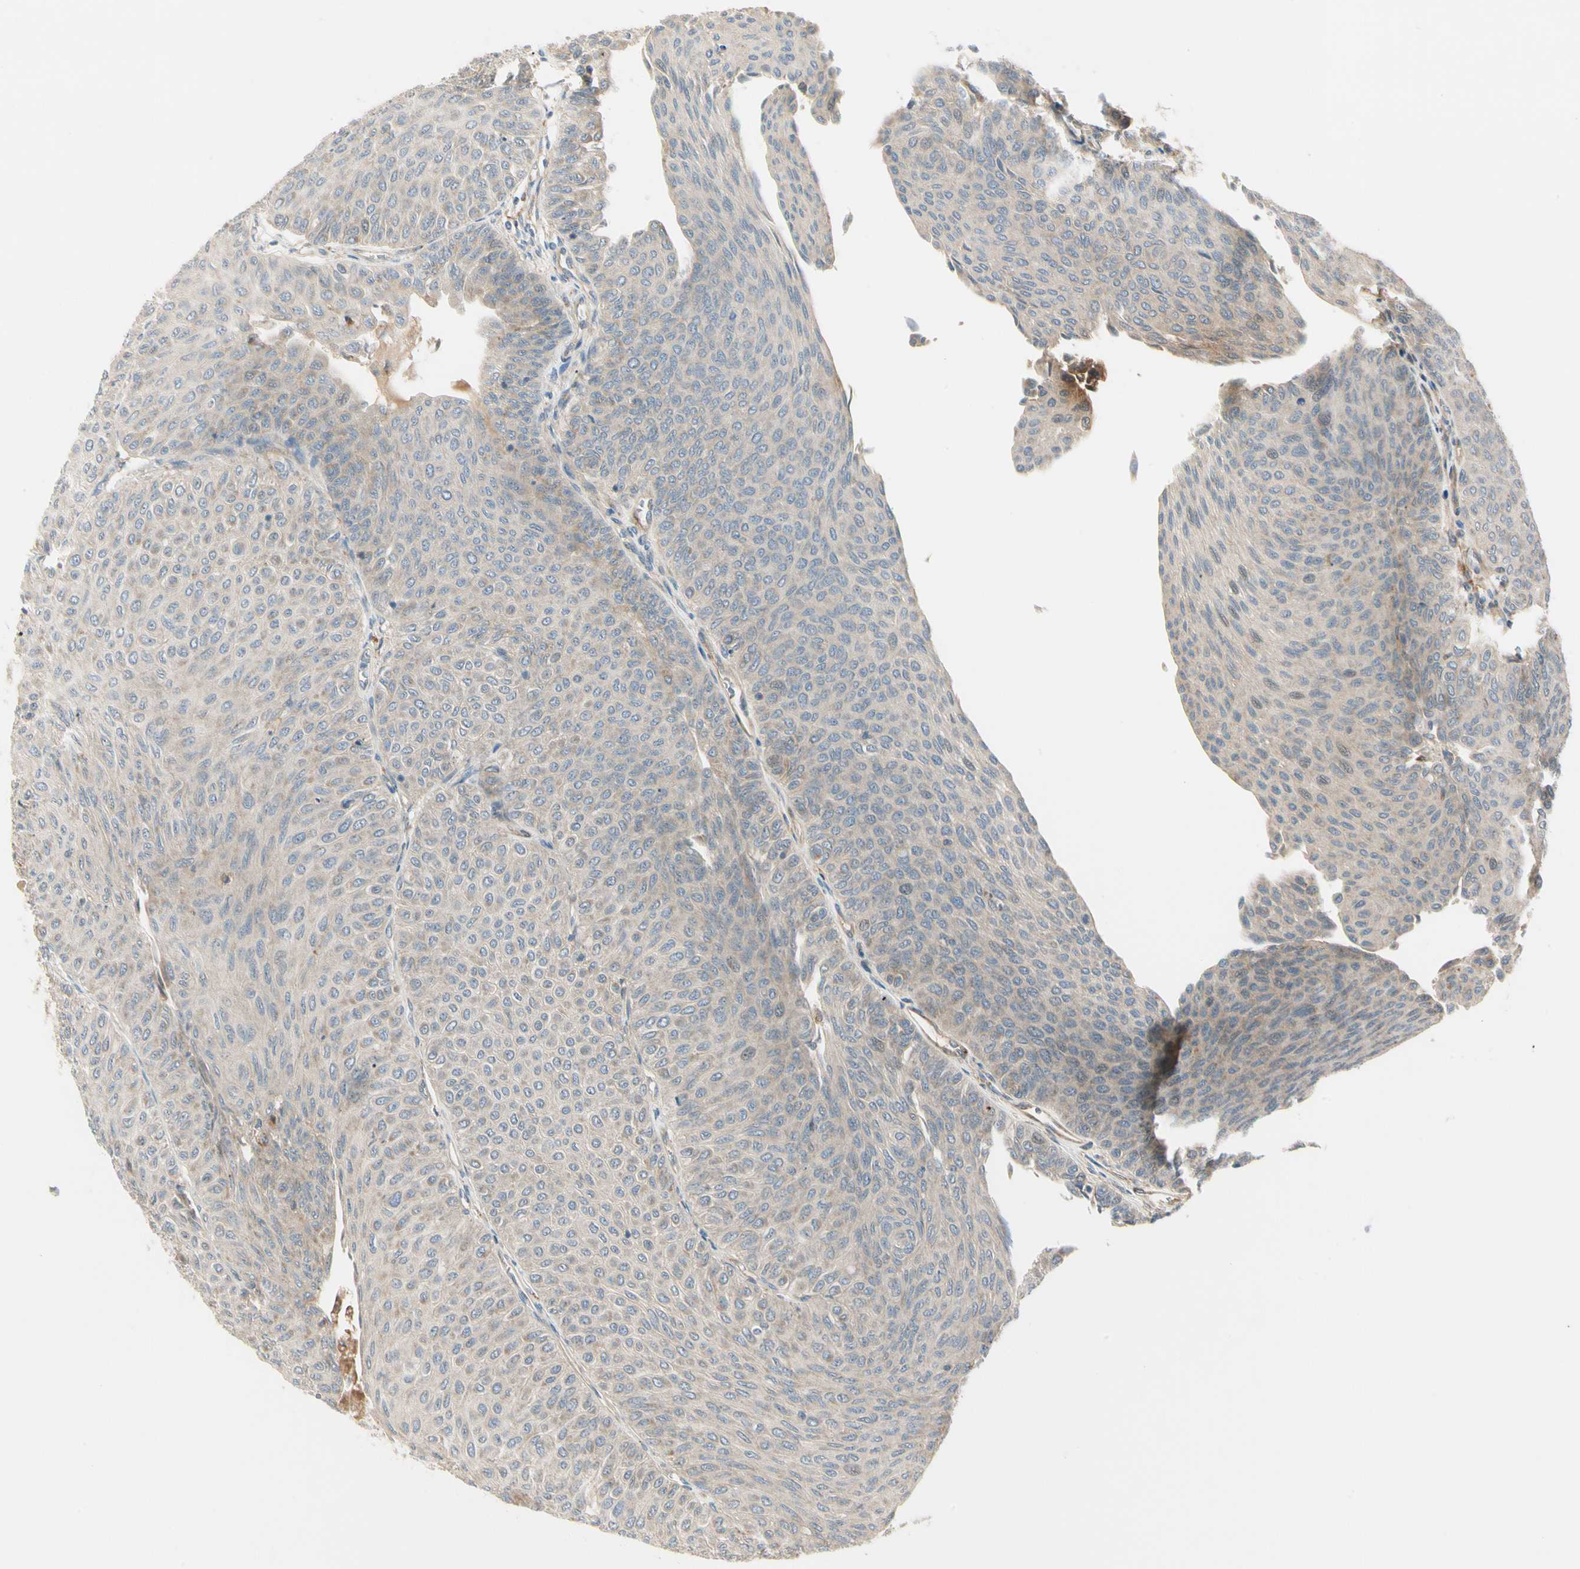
{"staining": {"intensity": "moderate", "quantity": ">75%", "location": "cytoplasmic/membranous"}, "tissue": "urothelial cancer", "cell_type": "Tumor cells", "image_type": "cancer", "snomed": [{"axis": "morphology", "description": "Urothelial carcinoma, Low grade"}, {"axis": "topography", "description": "Urinary bladder"}], "caption": "This is a histology image of immunohistochemistry staining of urothelial carcinoma (low-grade), which shows moderate positivity in the cytoplasmic/membranous of tumor cells.", "gene": "F2R", "patient": {"sex": "male", "age": 78}}